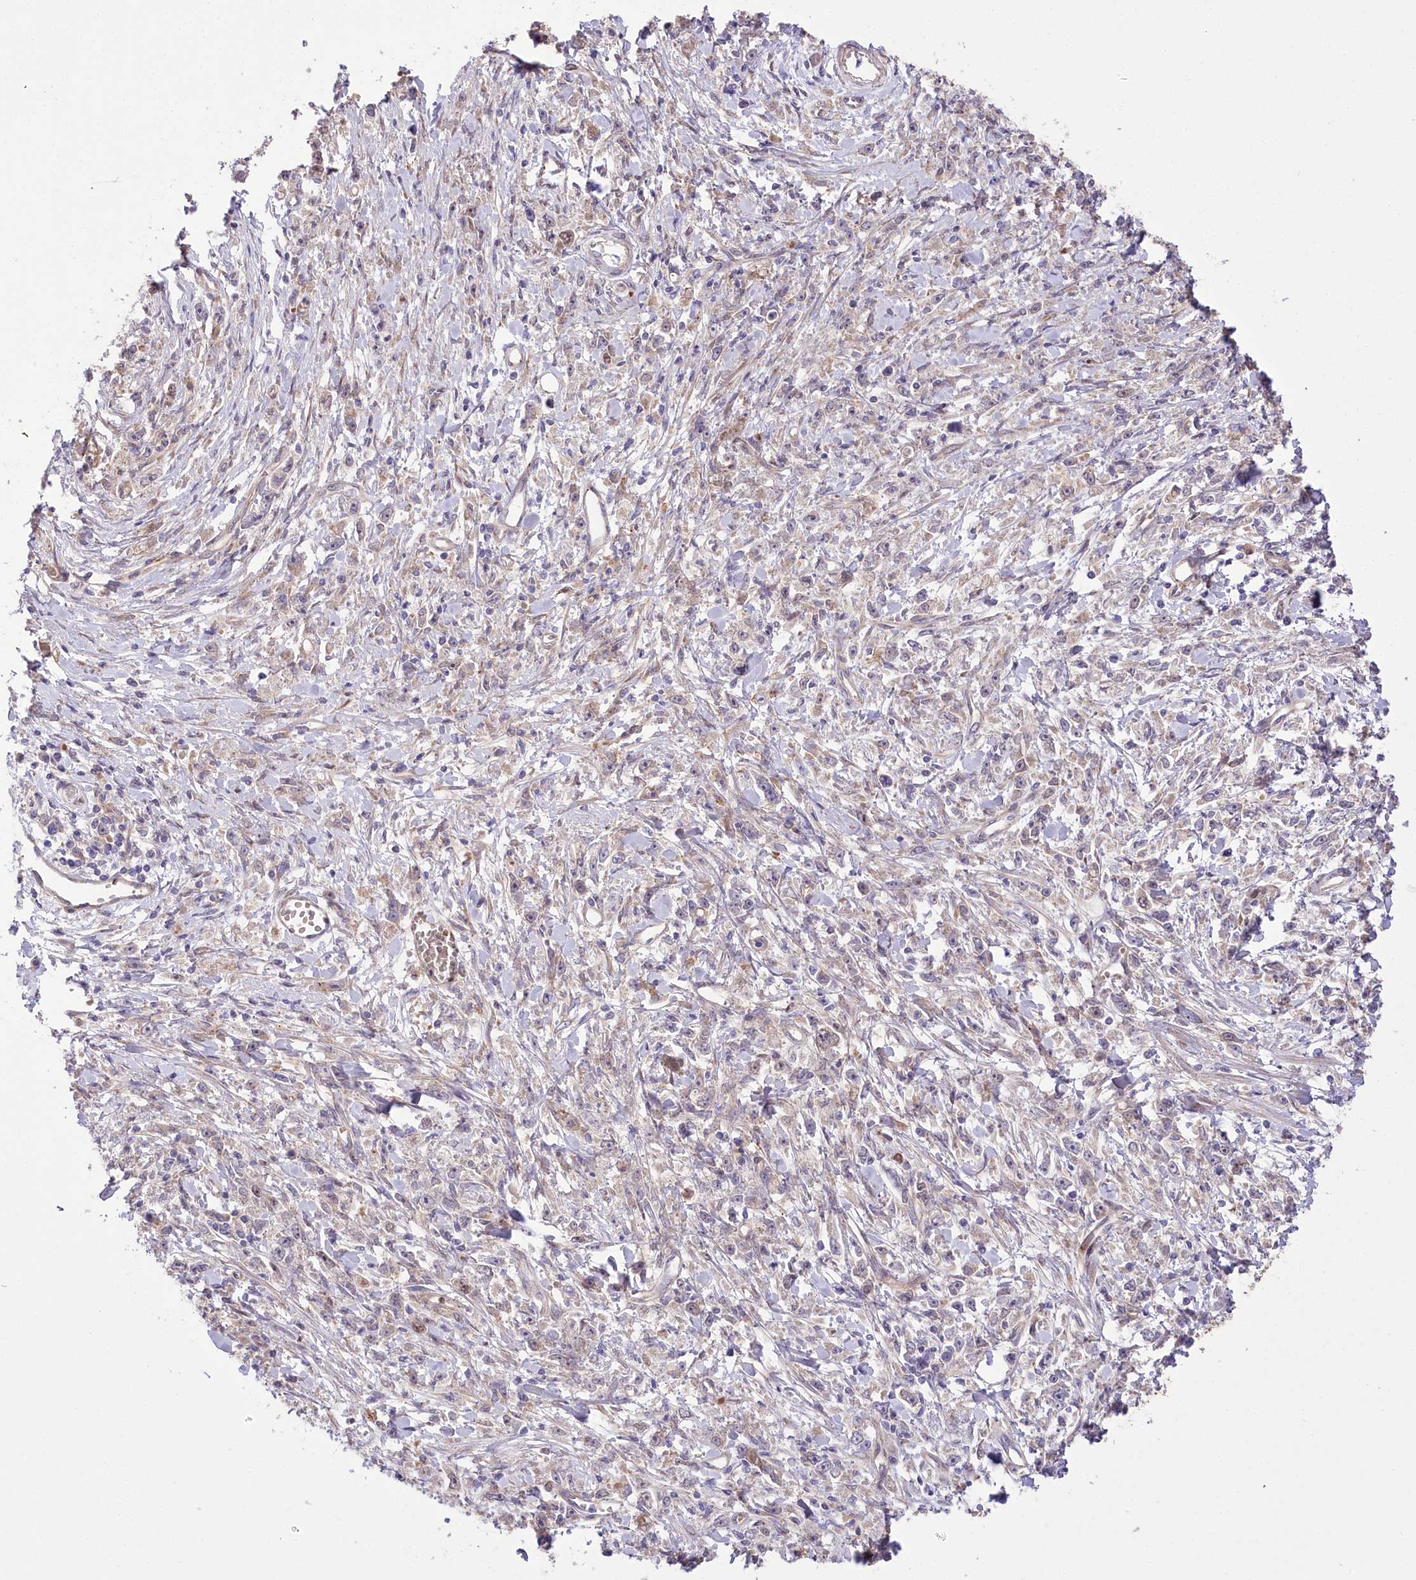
{"staining": {"intensity": "negative", "quantity": "none", "location": "none"}, "tissue": "stomach cancer", "cell_type": "Tumor cells", "image_type": "cancer", "snomed": [{"axis": "morphology", "description": "Adenocarcinoma, NOS"}, {"axis": "topography", "description": "Stomach"}], "caption": "Adenocarcinoma (stomach) was stained to show a protein in brown. There is no significant expression in tumor cells.", "gene": "TRUB1", "patient": {"sex": "female", "age": 59}}